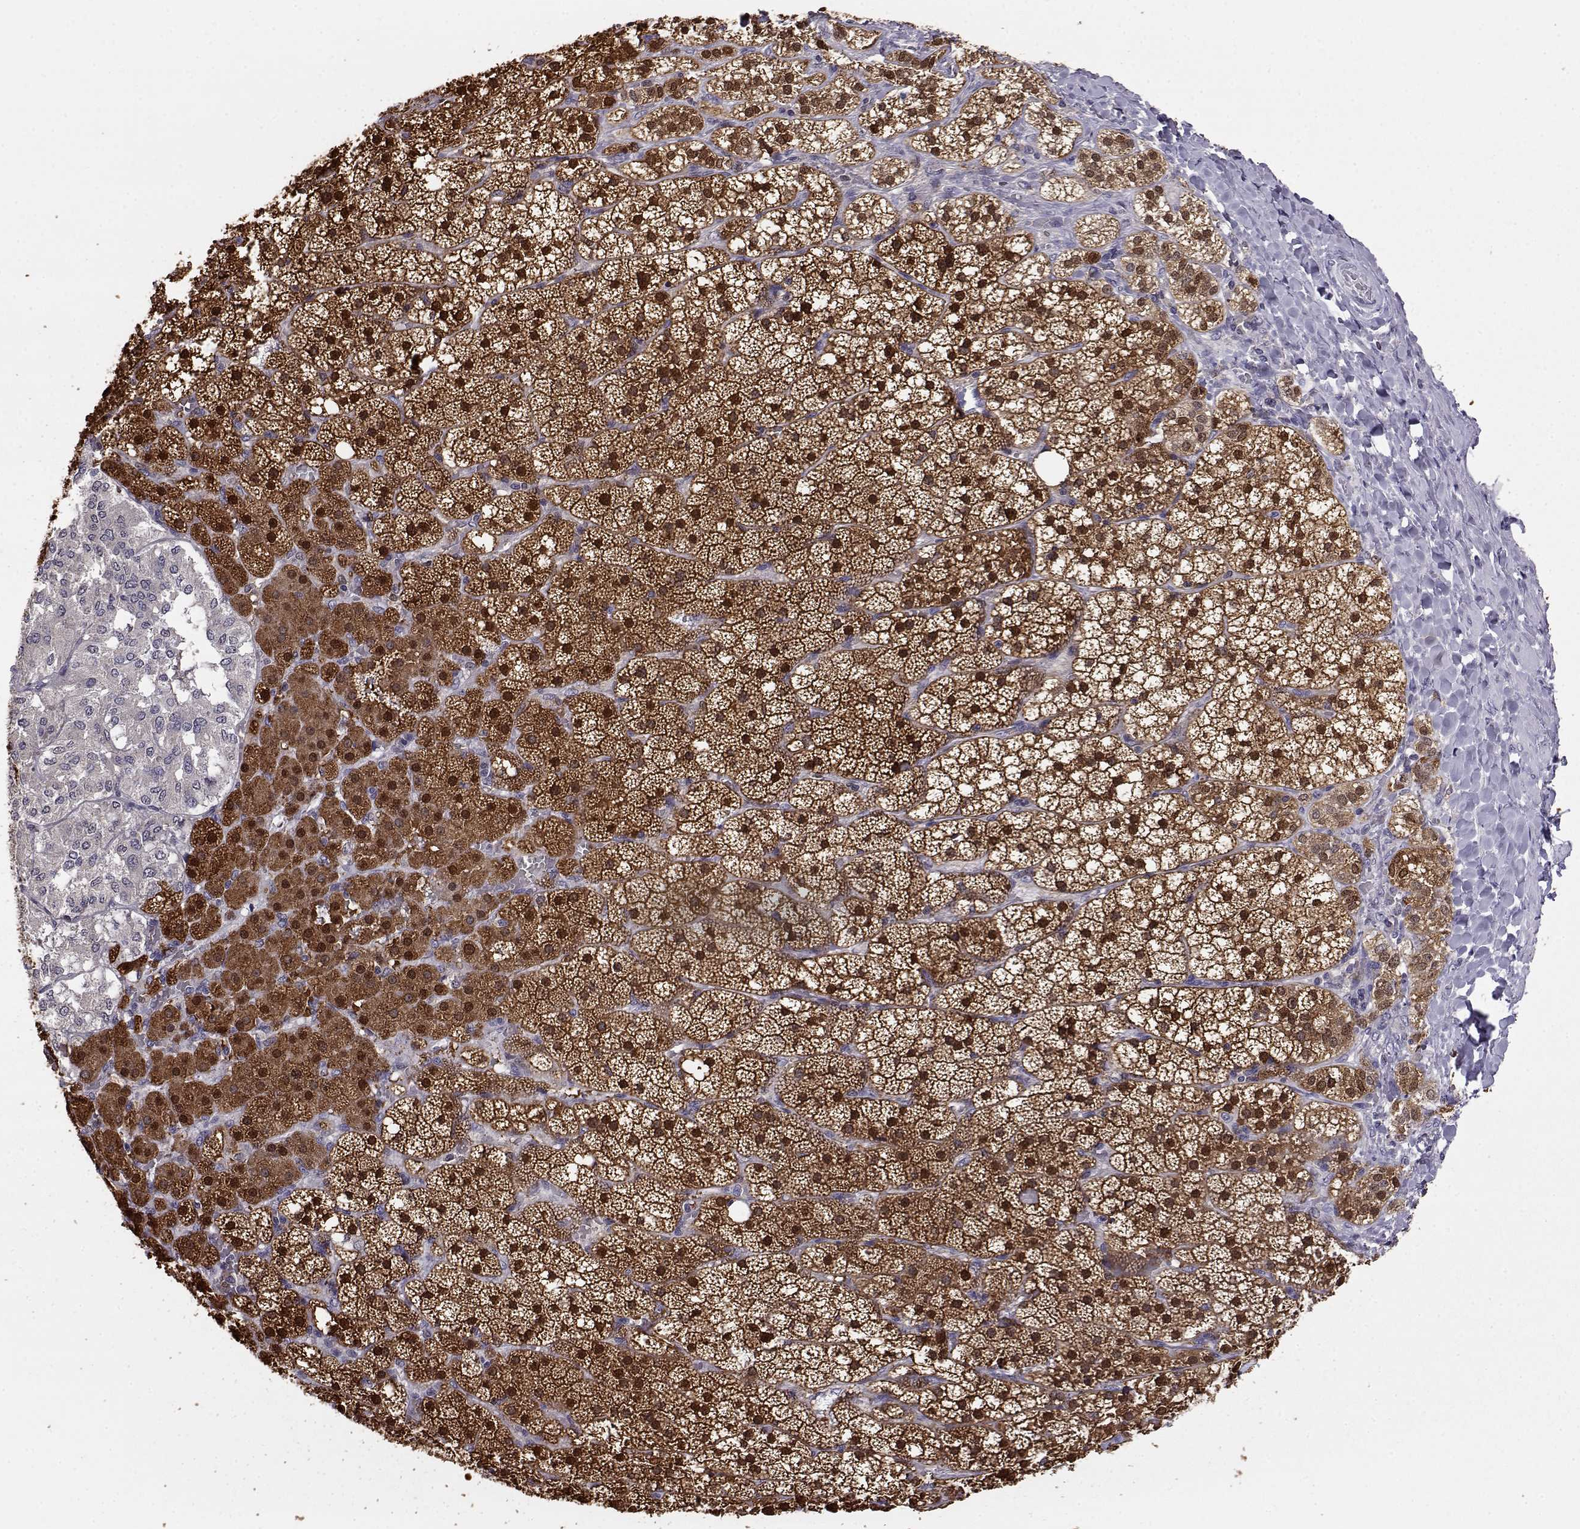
{"staining": {"intensity": "strong", "quantity": ">75%", "location": "cytoplasmic/membranous,nuclear"}, "tissue": "adrenal gland", "cell_type": "Glandular cells", "image_type": "normal", "snomed": [{"axis": "morphology", "description": "Normal tissue, NOS"}, {"axis": "topography", "description": "Adrenal gland"}], "caption": "An image of adrenal gland stained for a protein displays strong cytoplasmic/membranous,nuclear brown staining in glandular cells.", "gene": "AKR1B1", "patient": {"sex": "male", "age": 53}}